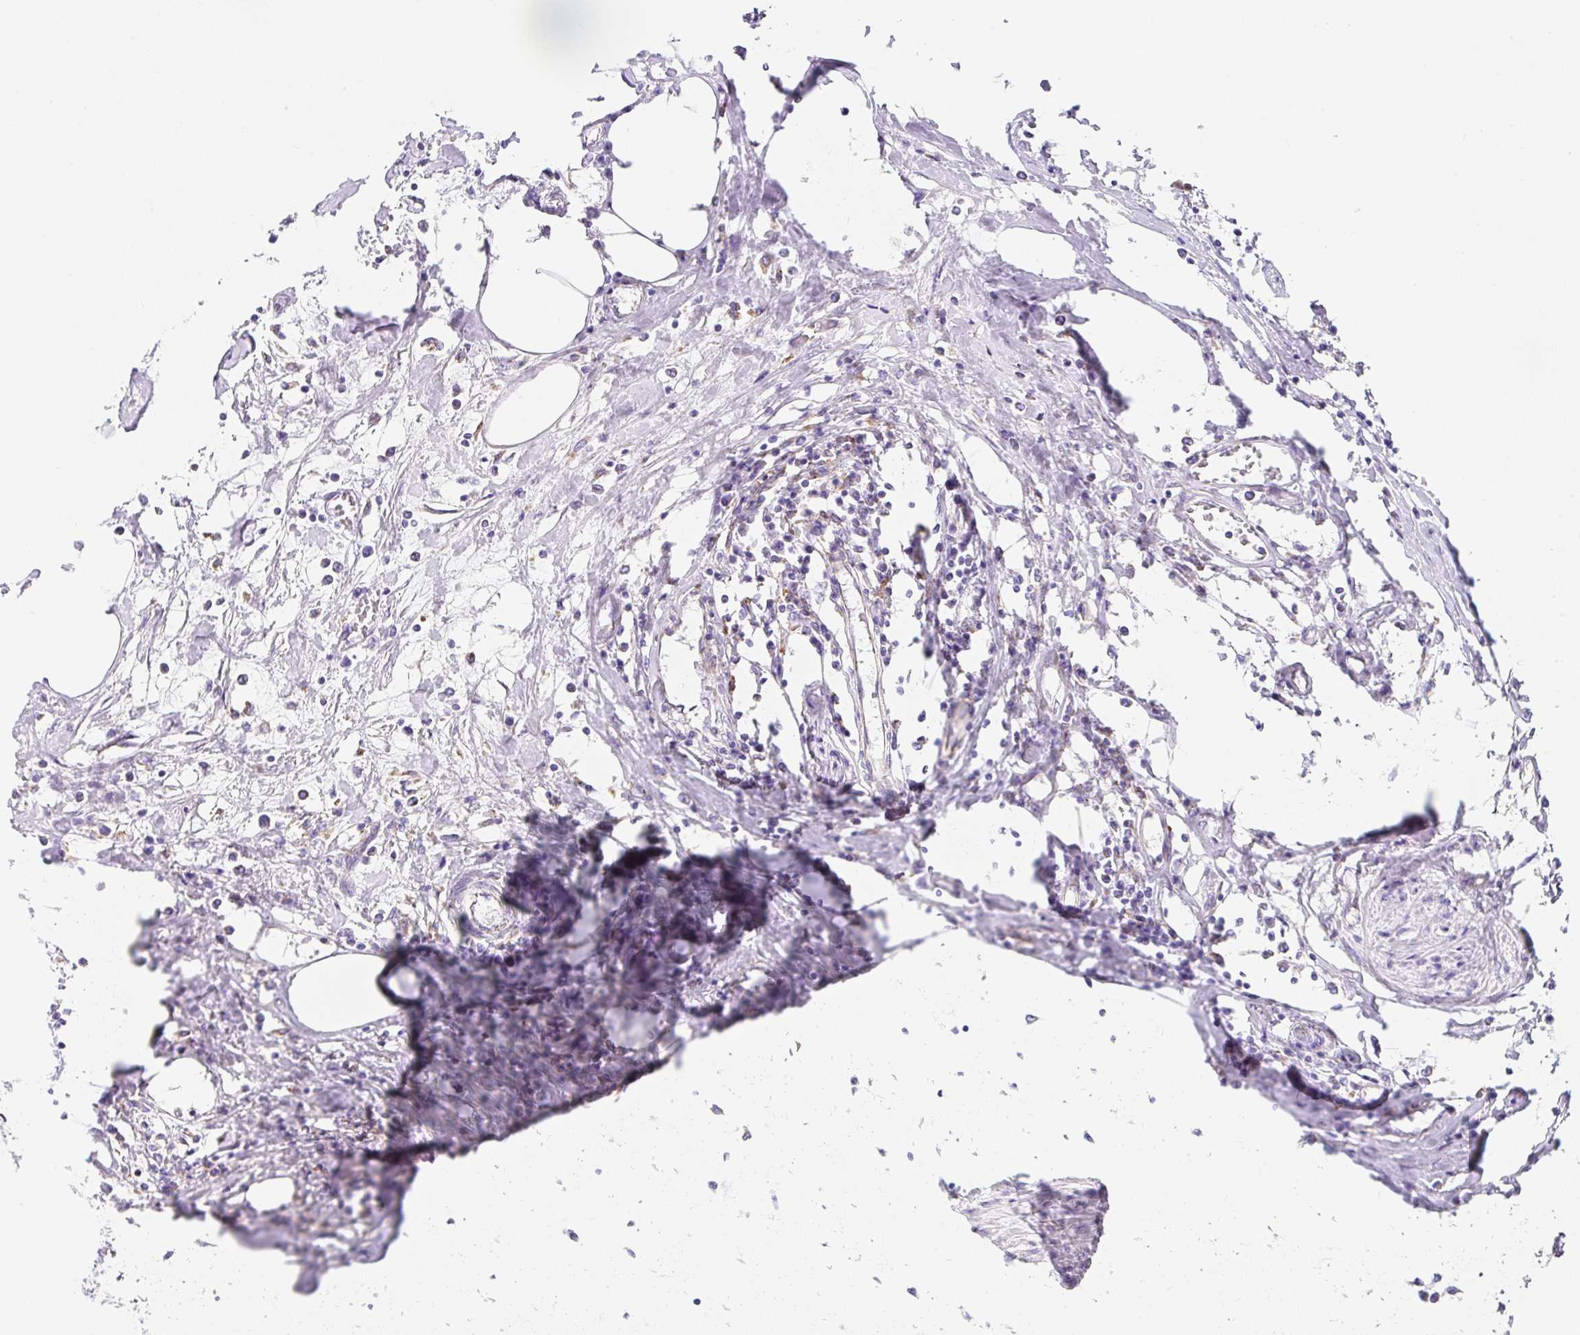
{"staining": {"intensity": "negative", "quantity": "none", "location": "none"}, "tissue": "urothelial cancer", "cell_type": "Tumor cells", "image_type": "cancer", "snomed": [{"axis": "morphology", "description": "Urothelial carcinoma, High grade"}, {"axis": "topography", "description": "Urinary bladder"}], "caption": "This image is of high-grade urothelial carcinoma stained with immunohistochemistry to label a protein in brown with the nuclei are counter-stained blue. There is no staining in tumor cells.", "gene": "DKK4", "patient": {"sex": "male", "age": 64}}